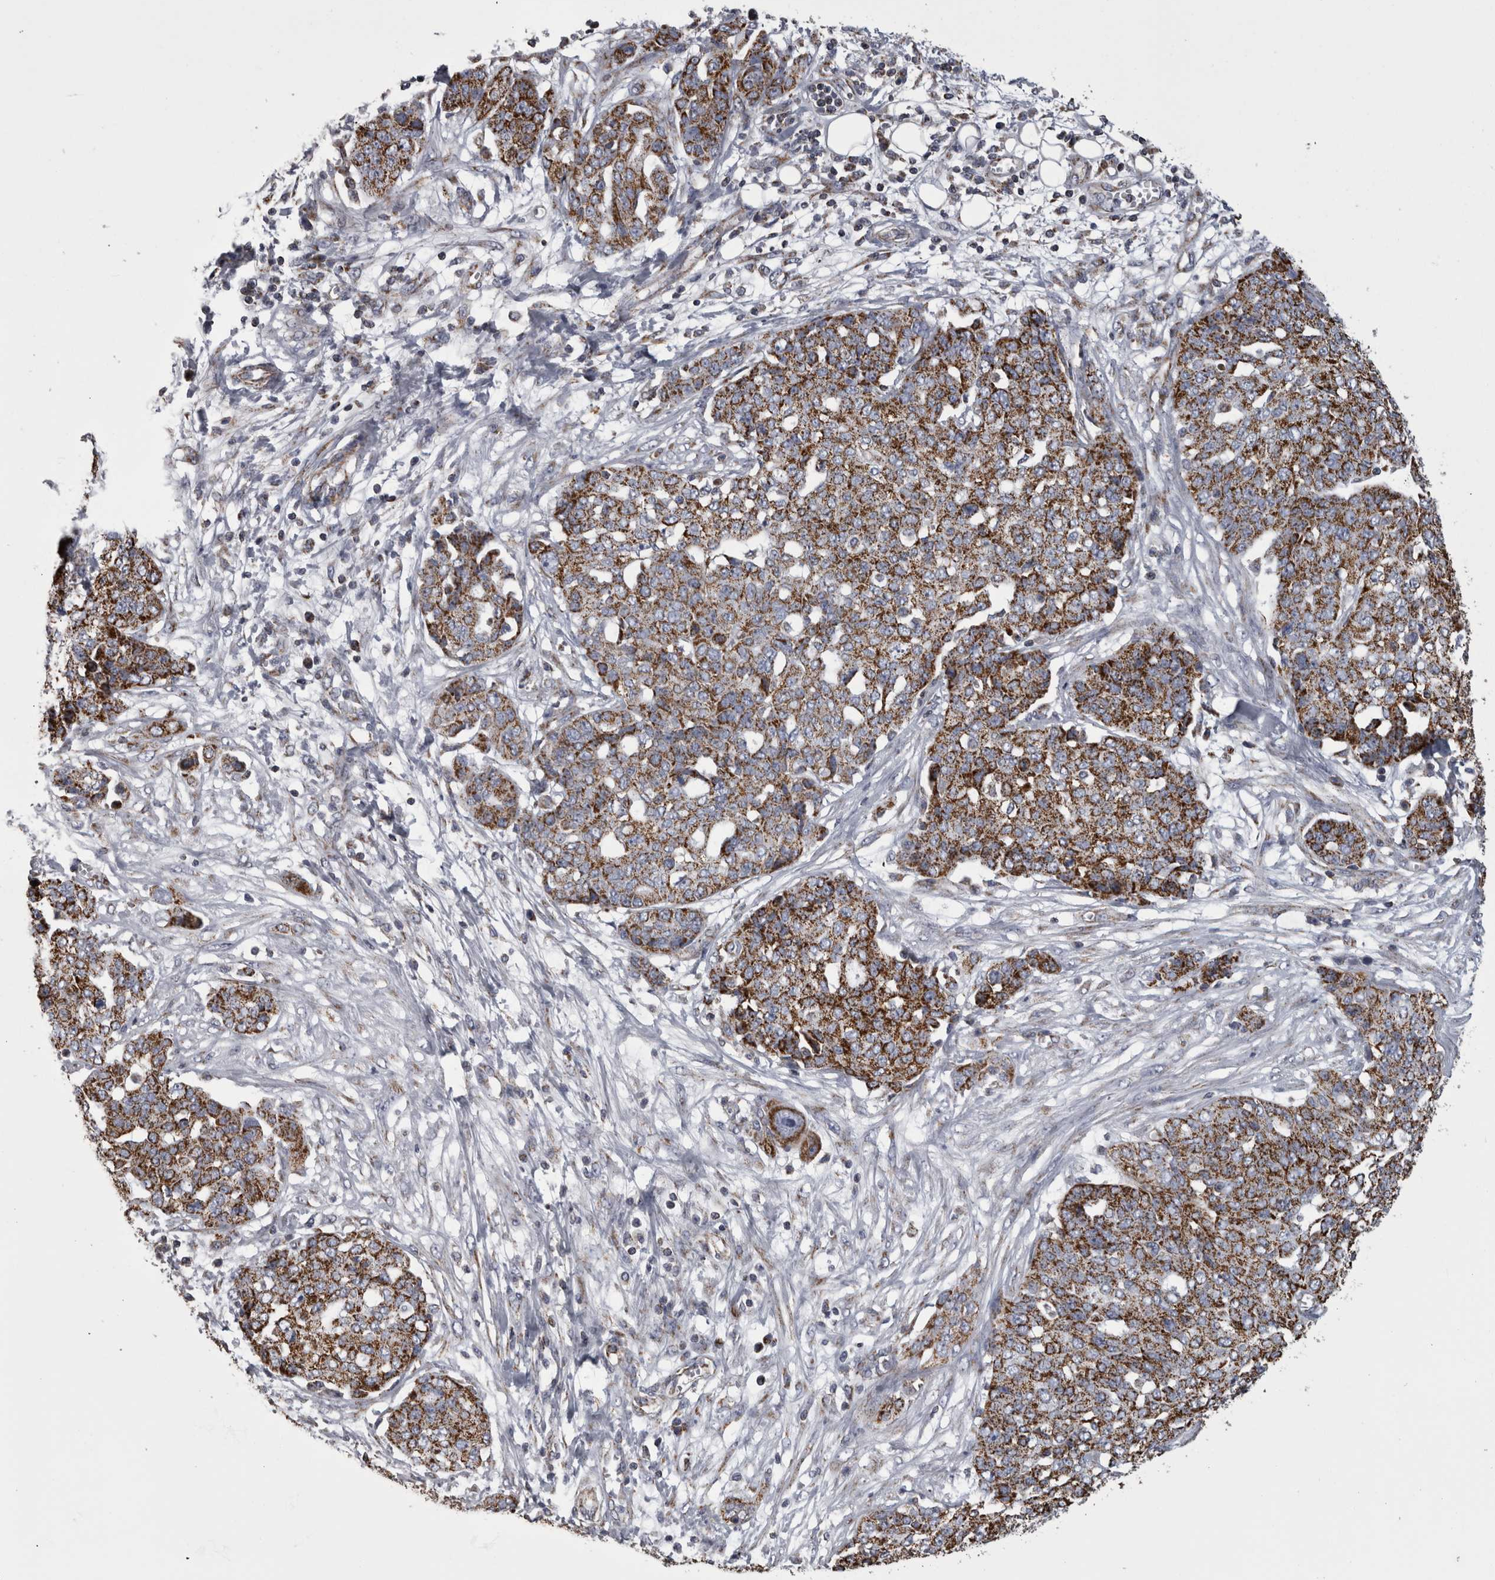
{"staining": {"intensity": "strong", "quantity": ">75%", "location": "cytoplasmic/membranous"}, "tissue": "ovarian cancer", "cell_type": "Tumor cells", "image_type": "cancer", "snomed": [{"axis": "morphology", "description": "Cystadenocarcinoma, serous, NOS"}, {"axis": "topography", "description": "Soft tissue"}, {"axis": "topography", "description": "Ovary"}], "caption": "Approximately >75% of tumor cells in human ovarian cancer (serous cystadenocarcinoma) display strong cytoplasmic/membranous protein positivity as visualized by brown immunohistochemical staining.", "gene": "MDH2", "patient": {"sex": "female", "age": 57}}